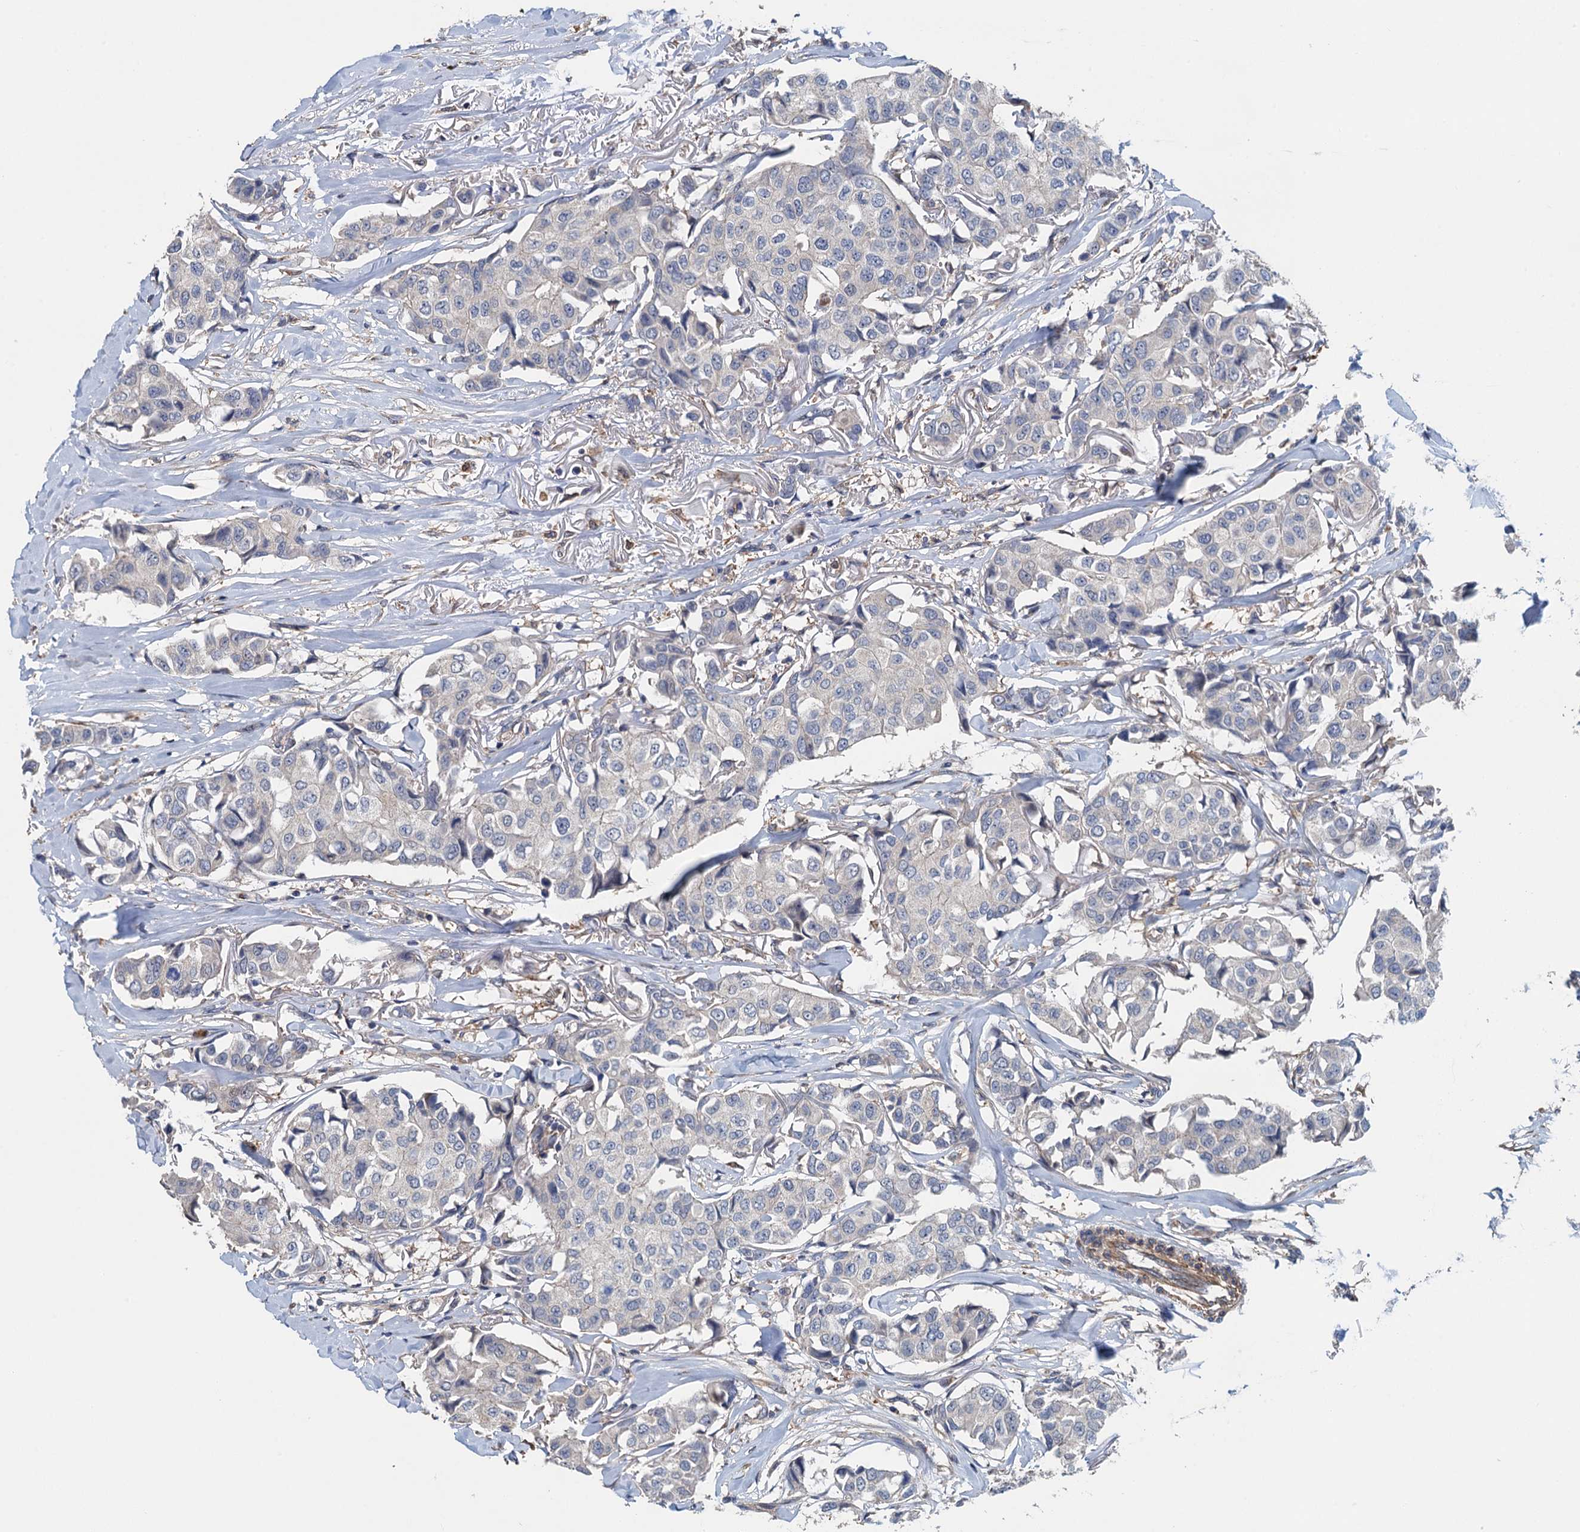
{"staining": {"intensity": "negative", "quantity": "none", "location": "none"}, "tissue": "breast cancer", "cell_type": "Tumor cells", "image_type": "cancer", "snomed": [{"axis": "morphology", "description": "Duct carcinoma"}, {"axis": "topography", "description": "Breast"}], "caption": "Immunohistochemistry image of breast cancer stained for a protein (brown), which reveals no staining in tumor cells.", "gene": "RSAD2", "patient": {"sex": "female", "age": 80}}